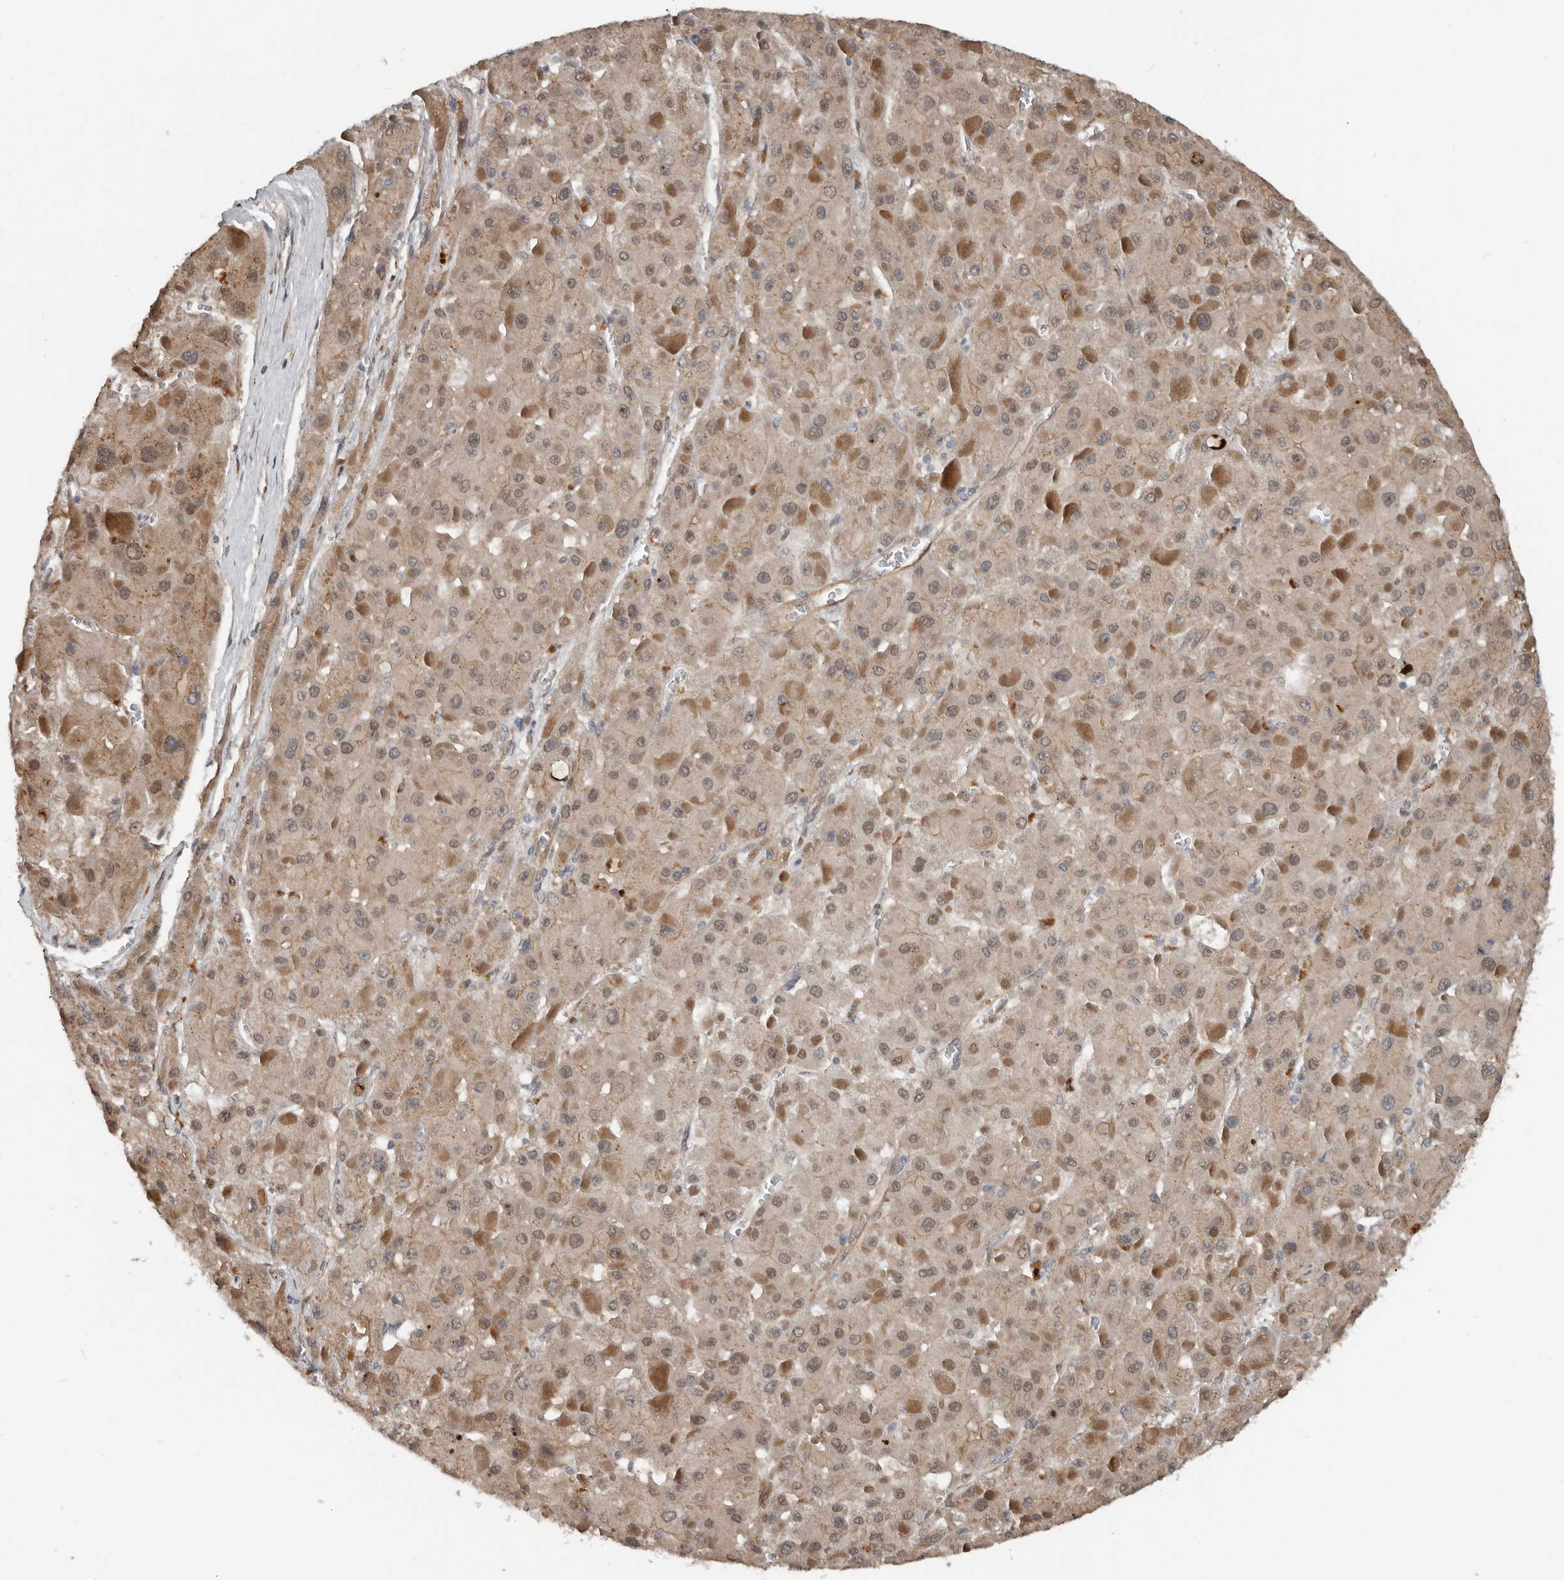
{"staining": {"intensity": "moderate", "quantity": ">75%", "location": "cytoplasmic/membranous,nuclear"}, "tissue": "liver cancer", "cell_type": "Tumor cells", "image_type": "cancer", "snomed": [{"axis": "morphology", "description": "Carcinoma, Hepatocellular, NOS"}, {"axis": "topography", "description": "Liver"}], "caption": "Hepatocellular carcinoma (liver) stained with a protein marker displays moderate staining in tumor cells.", "gene": "YOD1", "patient": {"sex": "female", "age": 73}}